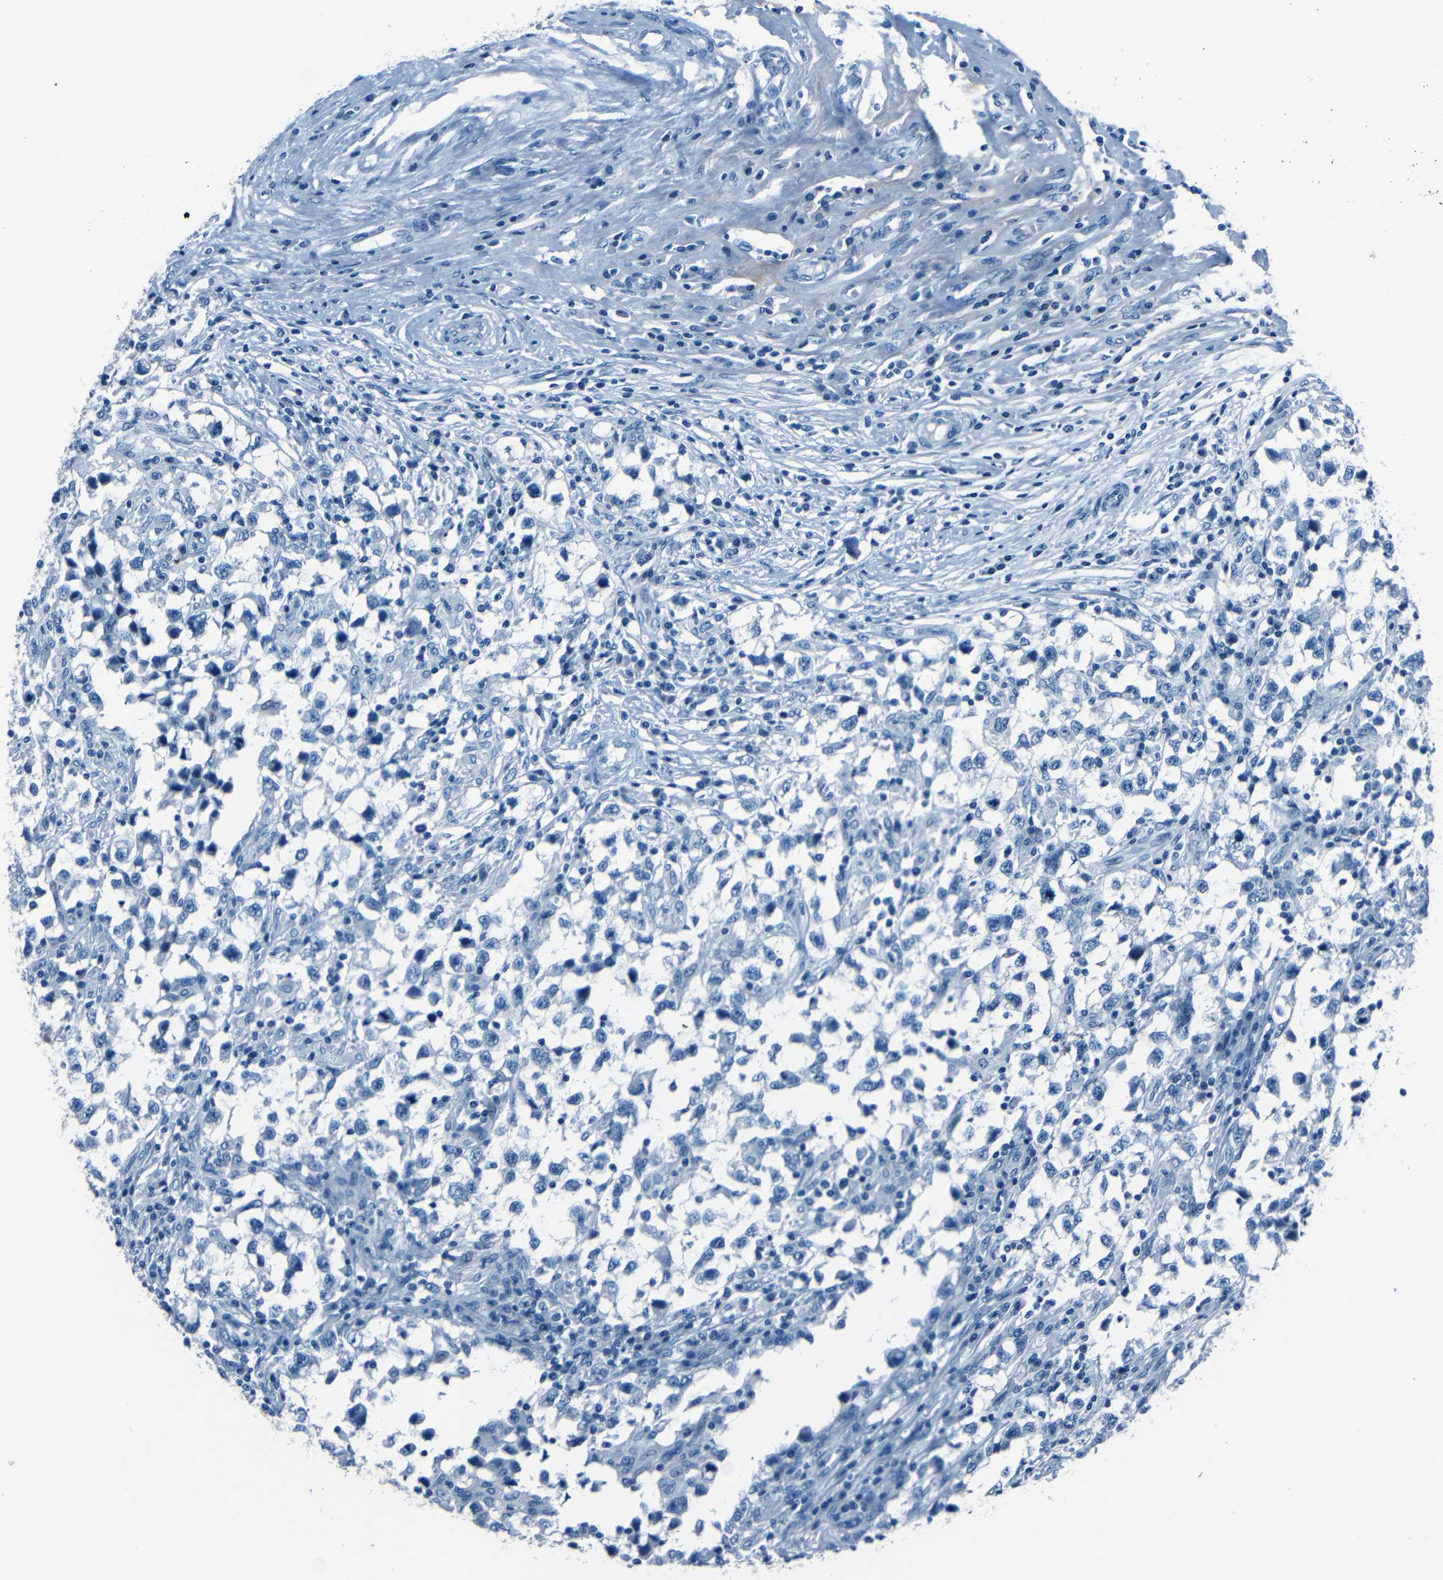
{"staining": {"intensity": "negative", "quantity": "none", "location": "none"}, "tissue": "testis cancer", "cell_type": "Tumor cells", "image_type": "cancer", "snomed": [{"axis": "morphology", "description": "Carcinoma, Embryonal, NOS"}, {"axis": "topography", "description": "Testis"}], "caption": "Immunohistochemical staining of human testis embryonal carcinoma exhibits no significant staining in tumor cells.", "gene": "FBN2", "patient": {"sex": "male", "age": 21}}